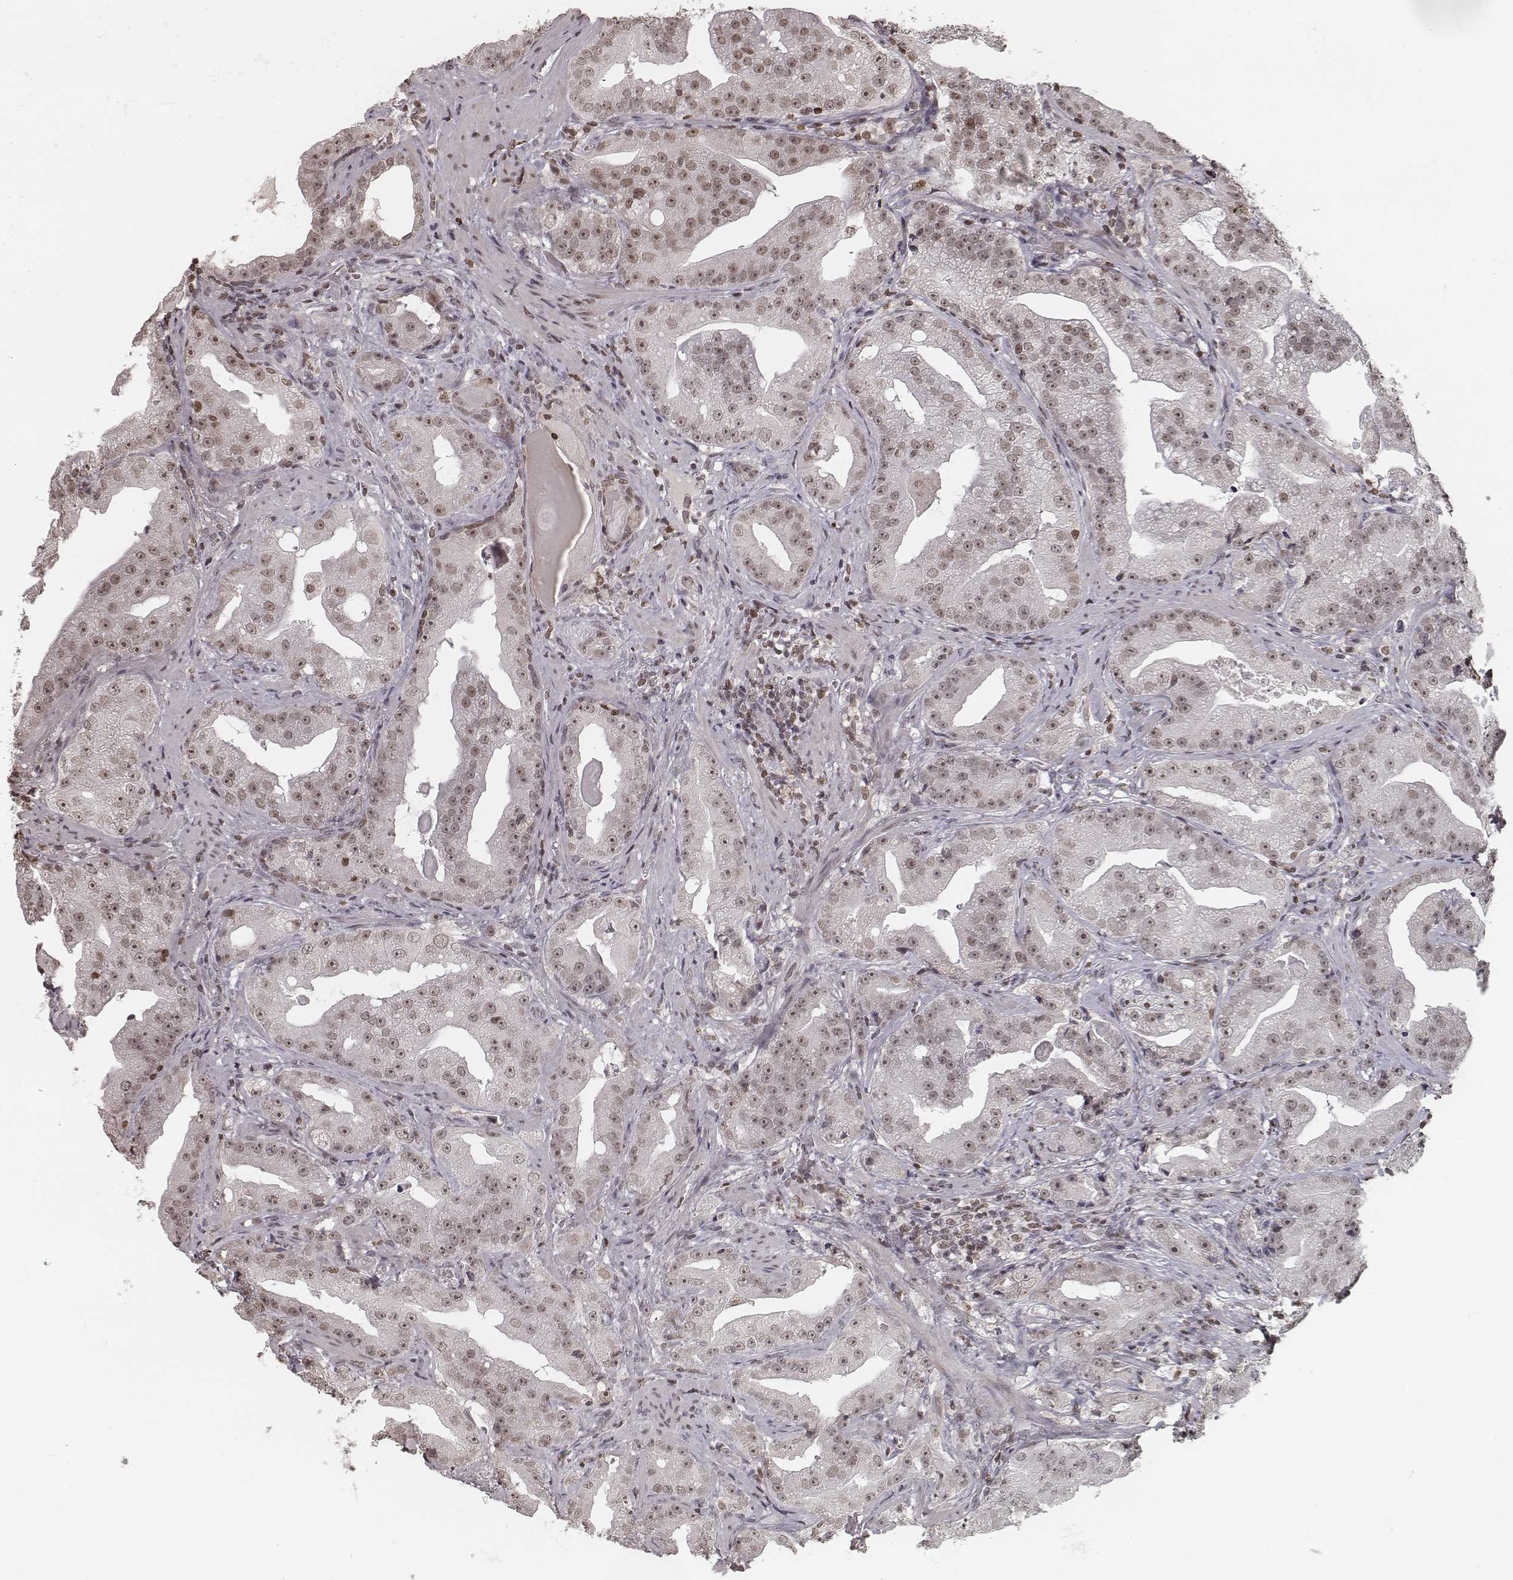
{"staining": {"intensity": "moderate", "quantity": "<25%", "location": "nuclear"}, "tissue": "prostate cancer", "cell_type": "Tumor cells", "image_type": "cancer", "snomed": [{"axis": "morphology", "description": "Adenocarcinoma, Low grade"}, {"axis": "topography", "description": "Prostate"}], "caption": "Immunohistochemistry (DAB) staining of low-grade adenocarcinoma (prostate) exhibits moderate nuclear protein staining in approximately <25% of tumor cells.", "gene": "HMGA2", "patient": {"sex": "male", "age": 62}}